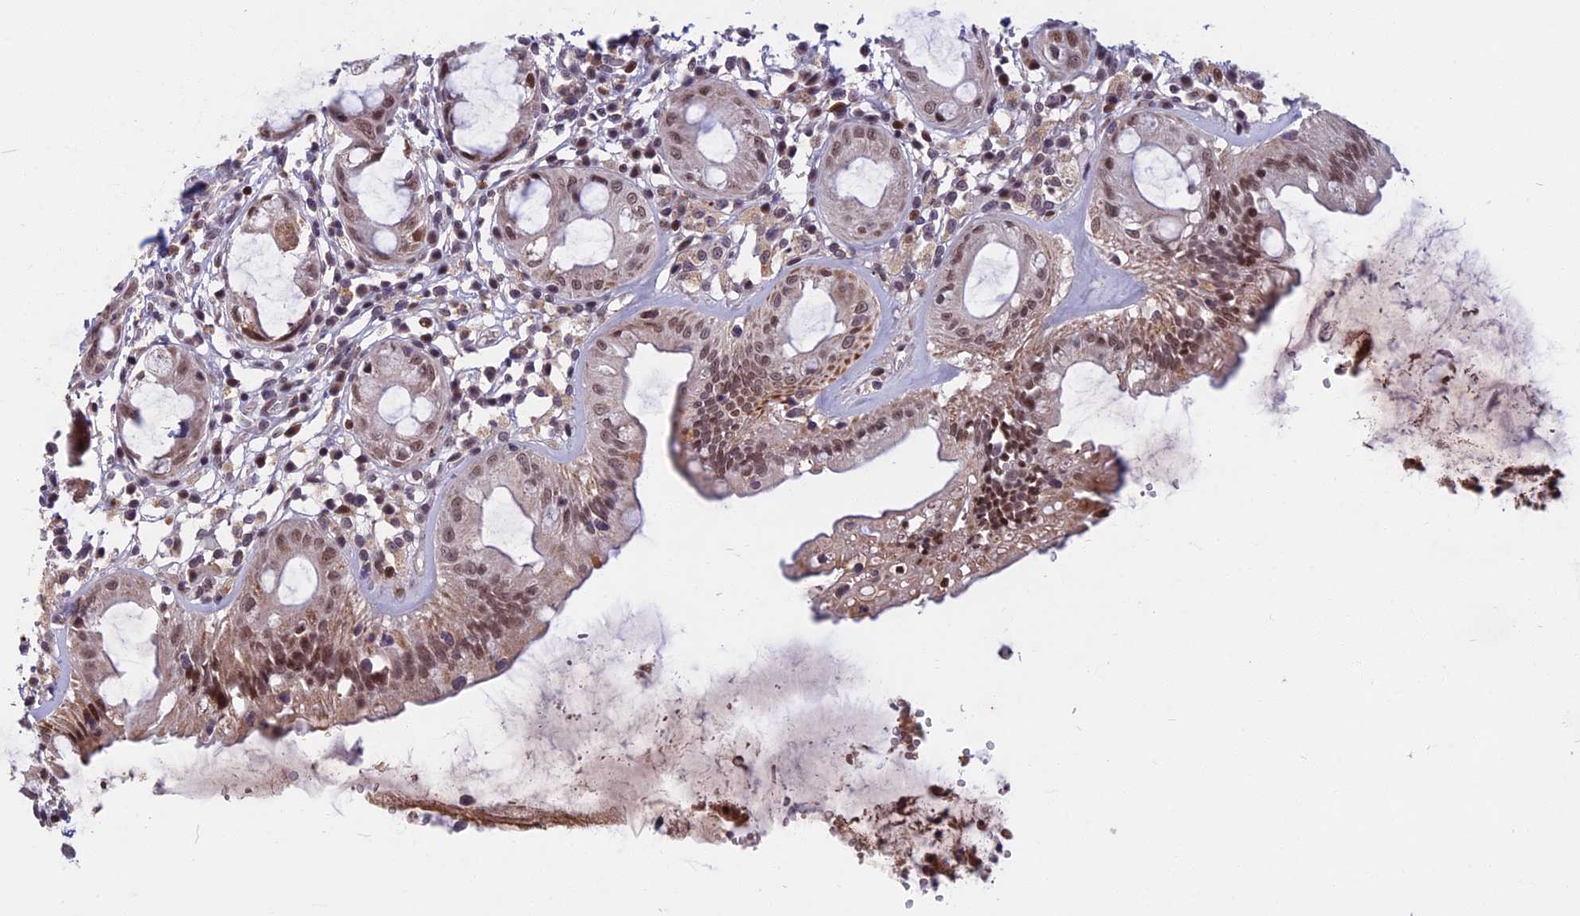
{"staining": {"intensity": "moderate", "quantity": ">75%", "location": "cytoplasmic/membranous,nuclear"}, "tissue": "rectum", "cell_type": "Glandular cells", "image_type": "normal", "snomed": [{"axis": "morphology", "description": "Normal tissue, NOS"}, {"axis": "topography", "description": "Rectum"}], "caption": "Approximately >75% of glandular cells in benign rectum demonstrate moderate cytoplasmic/membranous,nuclear protein expression as visualized by brown immunohistochemical staining.", "gene": "CDC7", "patient": {"sex": "female", "age": 57}}